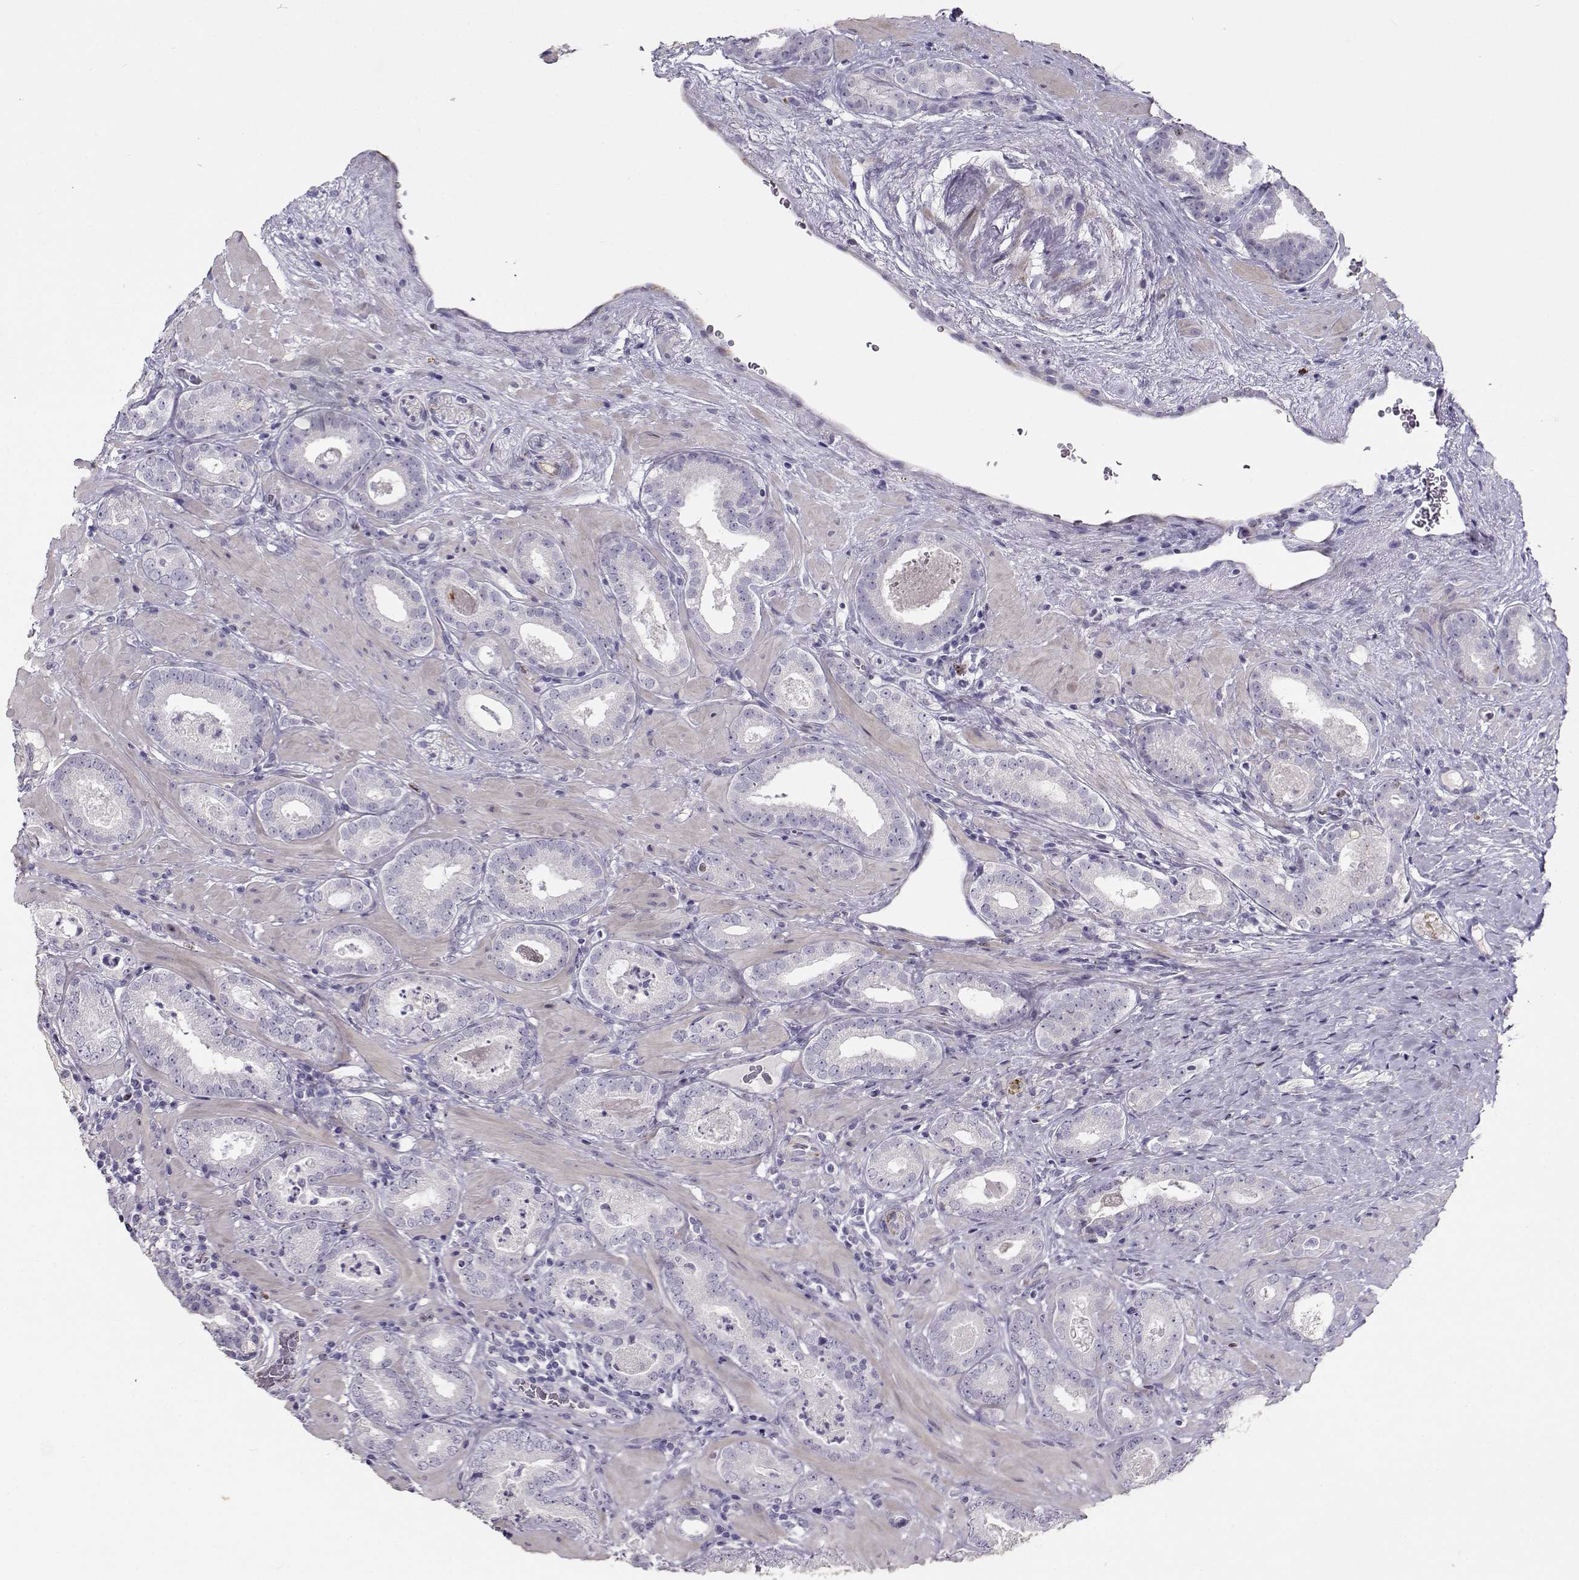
{"staining": {"intensity": "negative", "quantity": "none", "location": "none"}, "tissue": "prostate cancer", "cell_type": "Tumor cells", "image_type": "cancer", "snomed": [{"axis": "morphology", "description": "Adenocarcinoma, Low grade"}, {"axis": "topography", "description": "Prostate"}], "caption": "Protein analysis of prostate adenocarcinoma (low-grade) reveals no significant staining in tumor cells. The staining was performed using DAB to visualize the protein expression in brown, while the nuclei were stained in blue with hematoxylin (Magnification: 20x).", "gene": "NPW", "patient": {"sex": "male", "age": 60}}